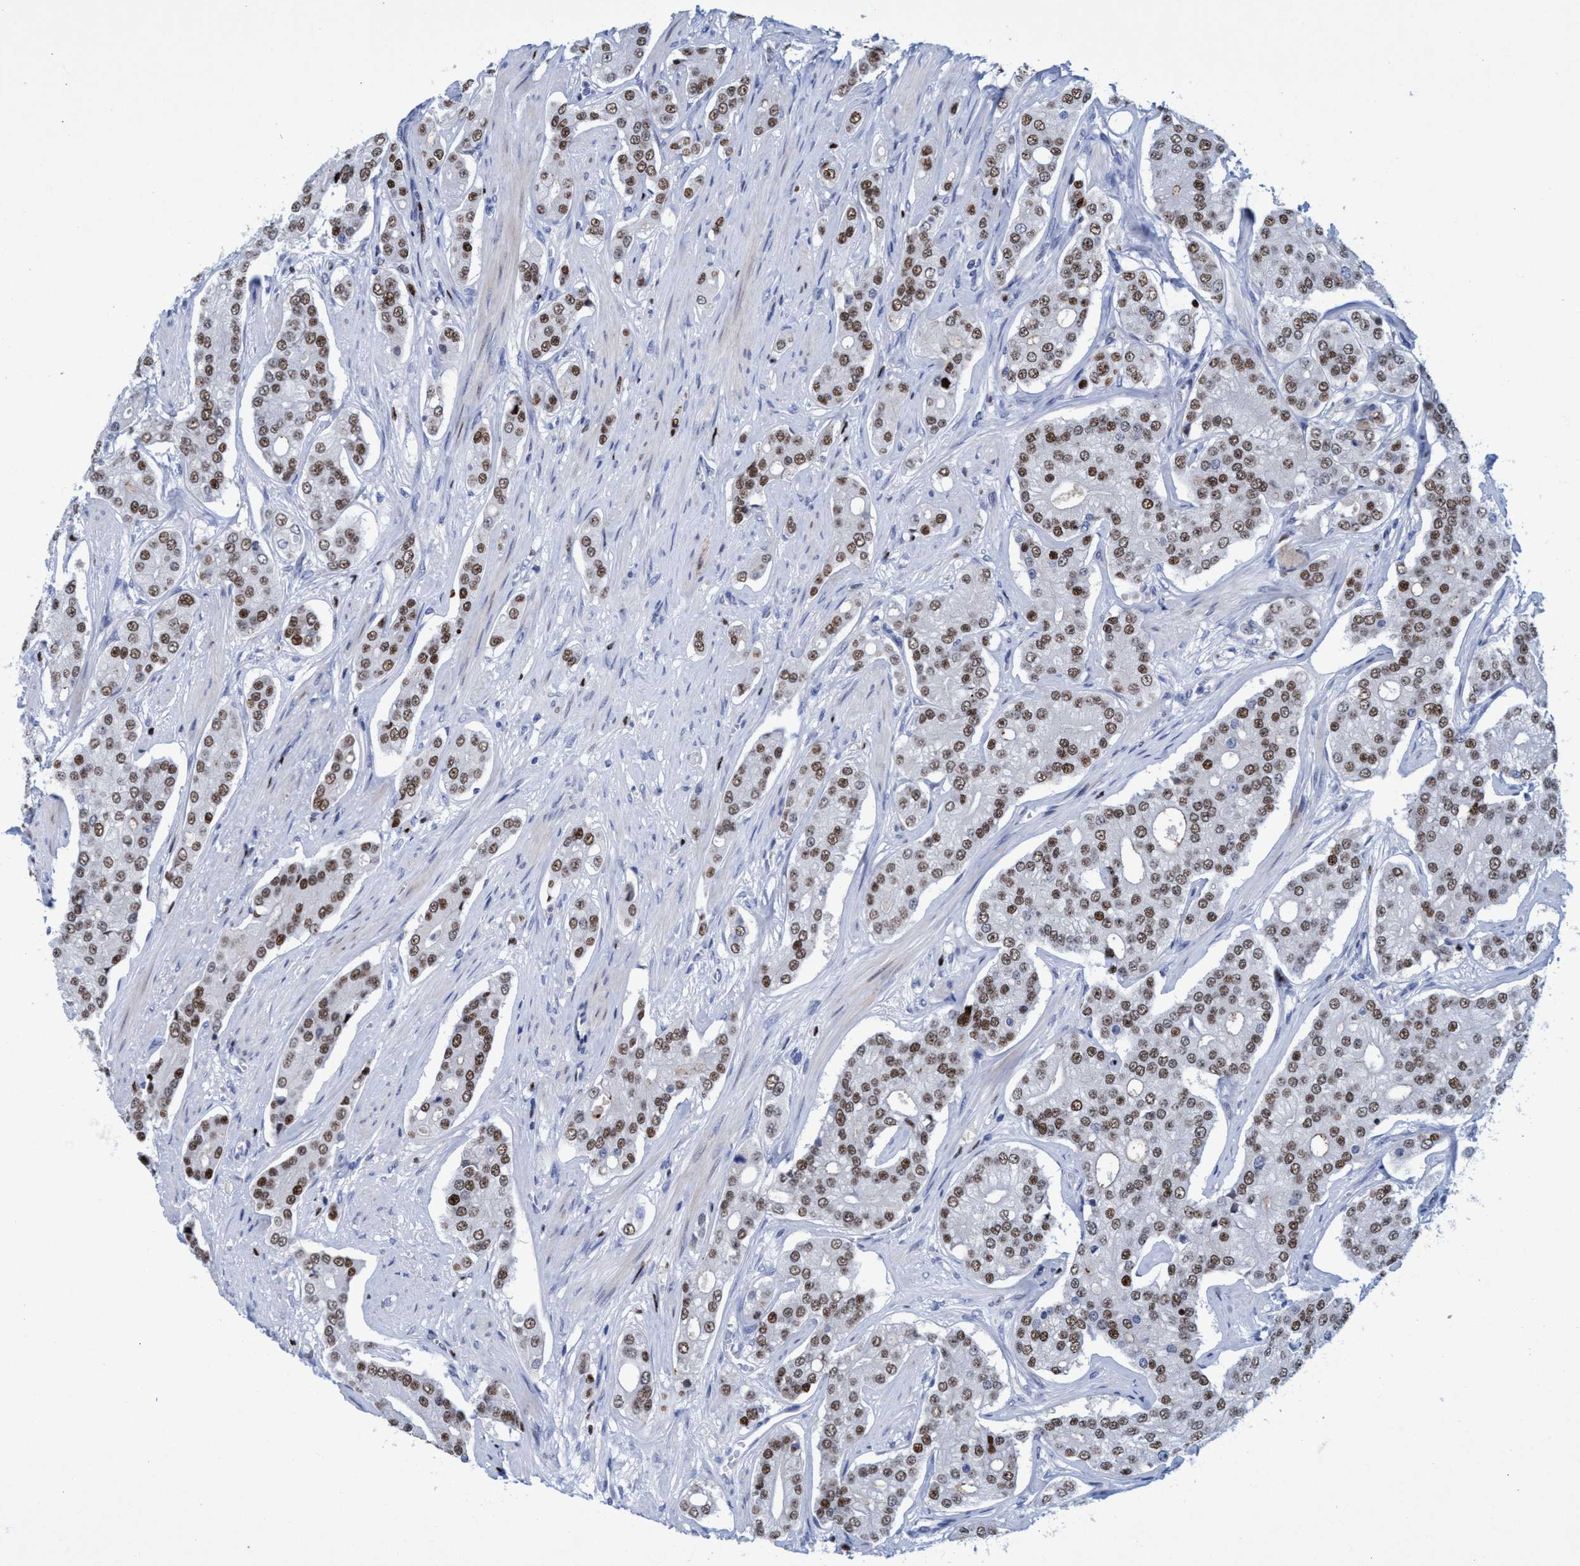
{"staining": {"intensity": "moderate", "quantity": ">75%", "location": "nuclear"}, "tissue": "prostate cancer", "cell_type": "Tumor cells", "image_type": "cancer", "snomed": [{"axis": "morphology", "description": "Adenocarcinoma, High grade"}, {"axis": "topography", "description": "Prostate"}], "caption": "This is an image of immunohistochemistry (IHC) staining of adenocarcinoma (high-grade) (prostate), which shows moderate positivity in the nuclear of tumor cells.", "gene": "R3HCC1", "patient": {"sex": "male", "age": 71}}